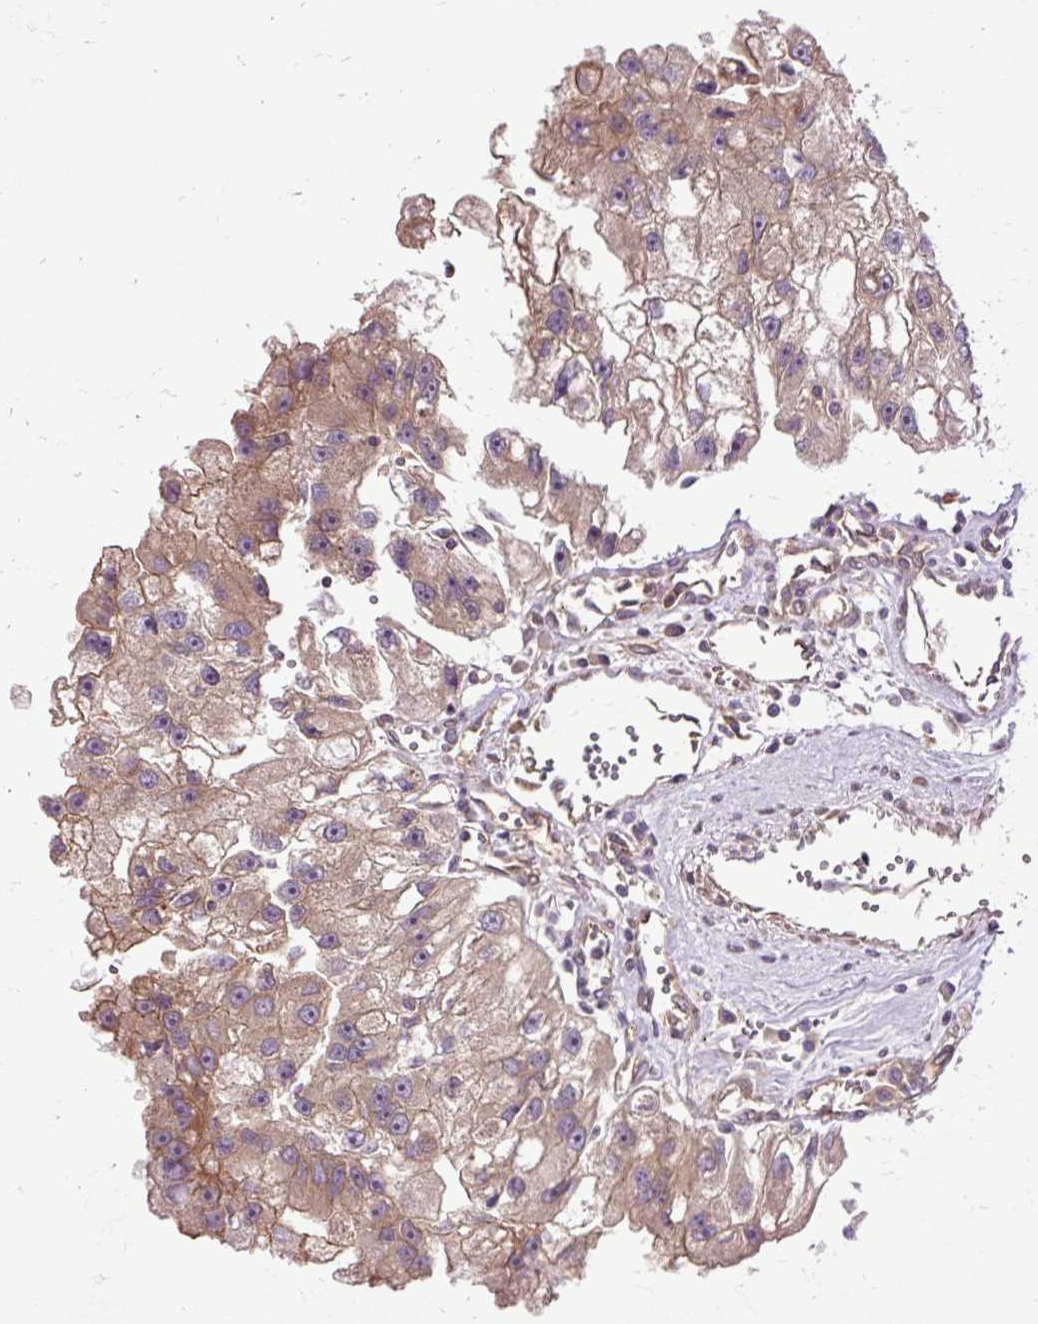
{"staining": {"intensity": "moderate", "quantity": "<25%", "location": "cytoplasmic/membranous"}, "tissue": "renal cancer", "cell_type": "Tumor cells", "image_type": "cancer", "snomed": [{"axis": "morphology", "description": "Adenocarcinoma, NOS"}, {"axis": "topography", "description": "Kidney"}], "caption": "Moderate cytoplasmic/membranous protein staining is identified in about <25% of tumor cells in renal adenocarcinoma.", "gene": "CCDC93", "patient": {"sex": "male", "age": 63}}